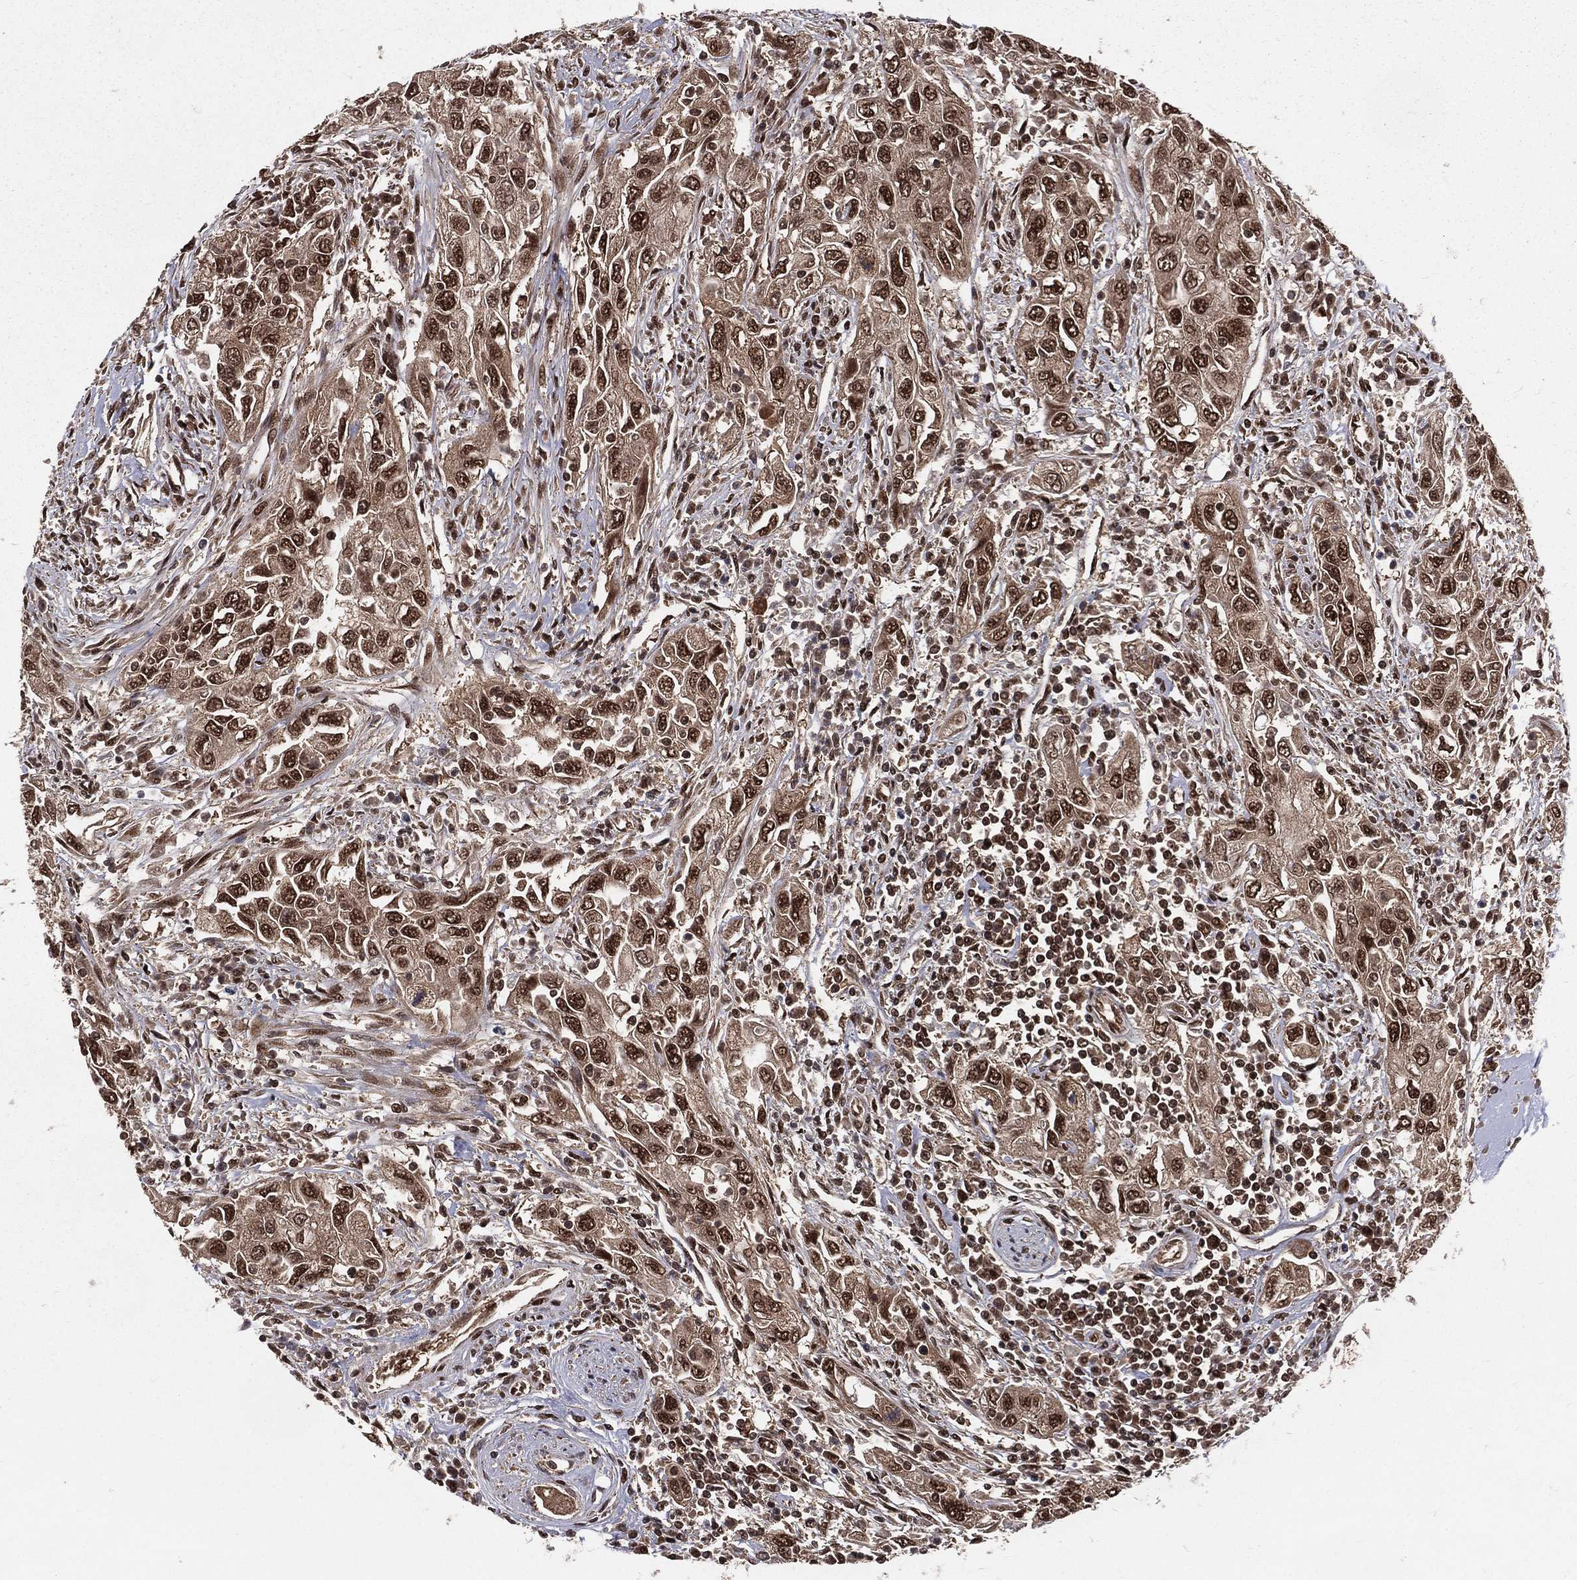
{"staining": {"intensity": "strong", "quantity": ">75%", "location": "nuclear"}, "tissue": "urothelial cancer", "cell_type": "Tumor cells", "image_type": "cancer", "snomed": [{"axis": "morphology", "description": "Urothelial carcinoma, High grade"}, {"axis": "topography", "description": "Urinary bladder"}], "caption": "Immunohistochemical staining of human urothelial cancer reveals high levels of strong nuclear positivity in approximately >75% of tumor cells. (Brightfield microscopy of DAB IHC at high magnification).", "gene": "COPS4", "patient": {"sex": "male", "age": 76}}